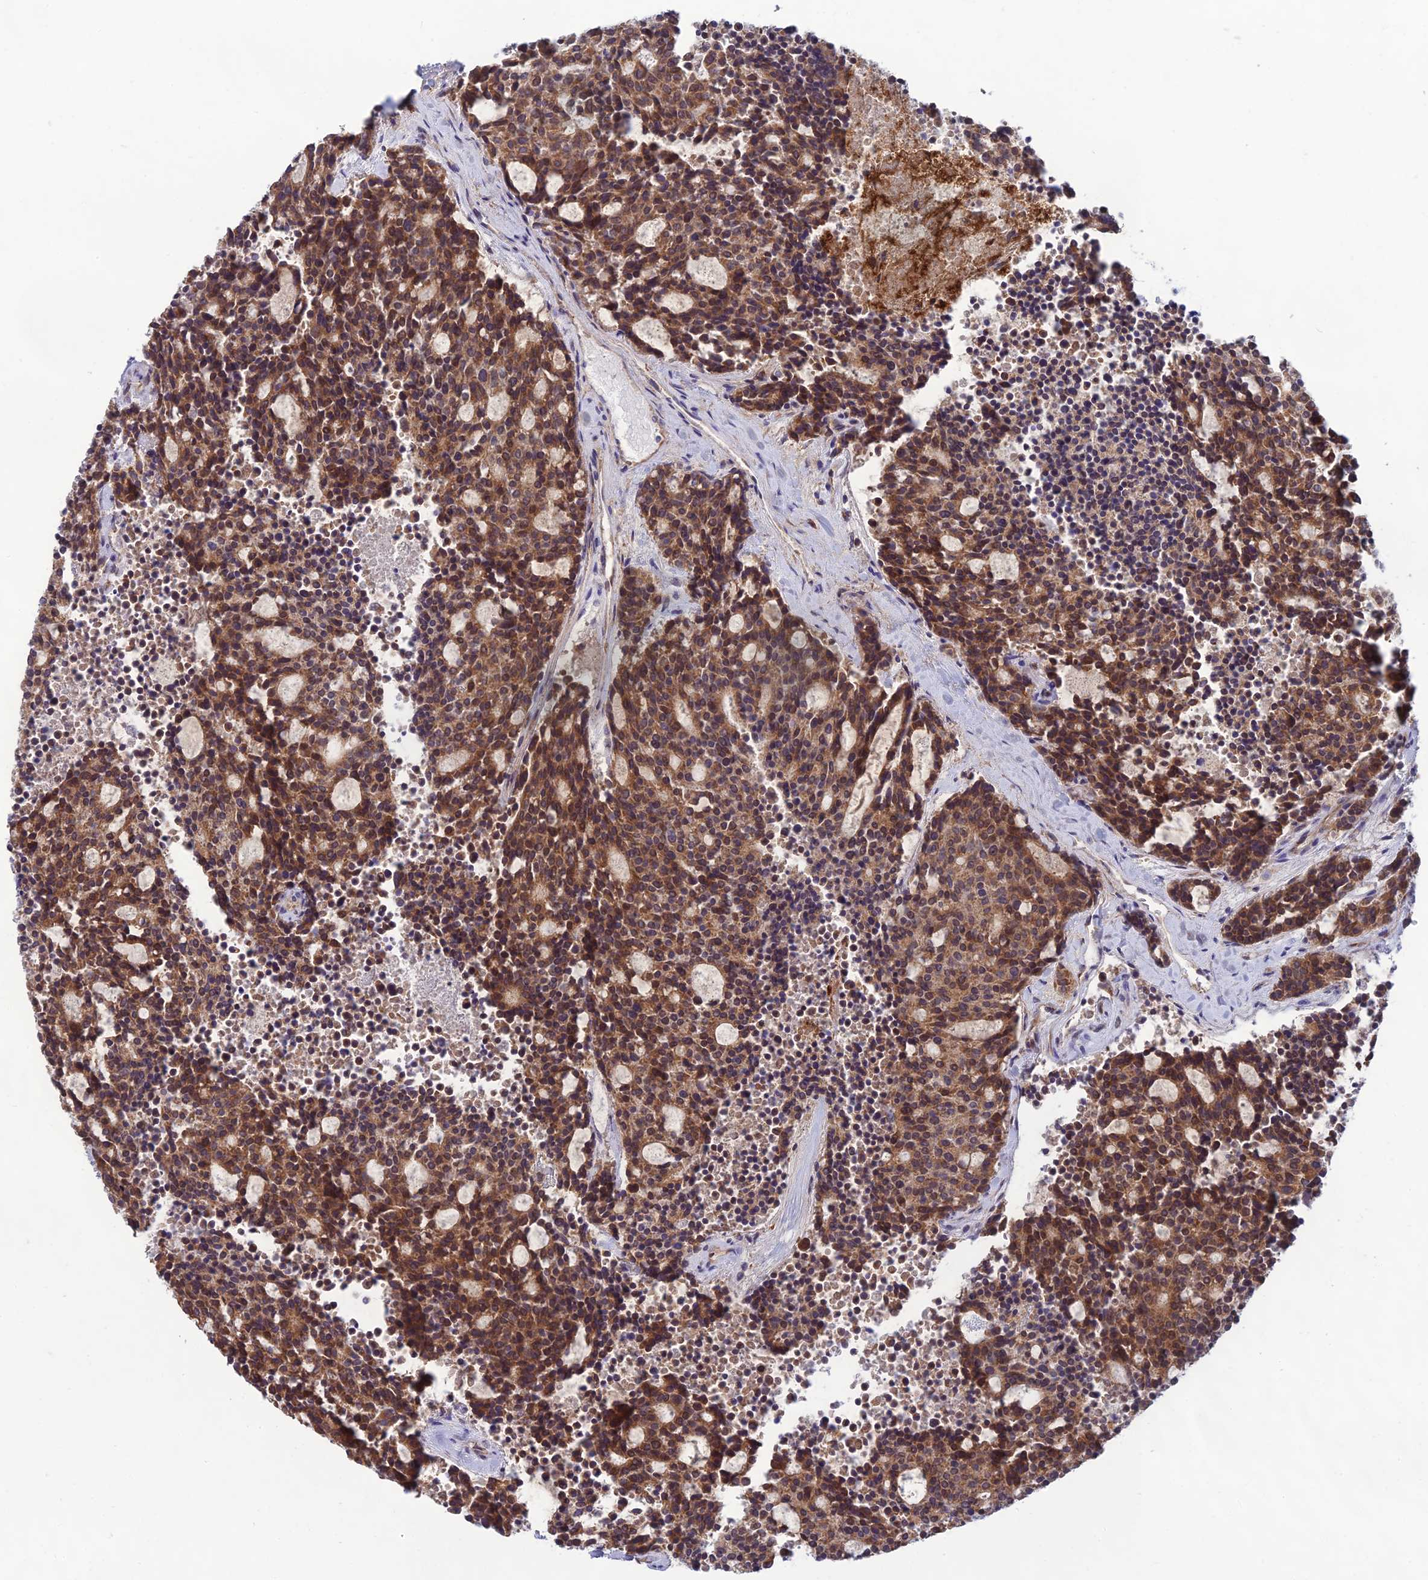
{"staining": {"intensity": "moderate", "quantity": ">75%", "location": "cytoplasmic/membranous"}, "tissue": "carcinoid", "cell_type": "Tumor cells", "image_type": "cancer", "snomed": [{"axis": "morphology", "description": "Carcinoid, malignant, NOS"}, {"axis": "topography", "description": "Pancreas"}], "caption": "An IHC image of tumor tissue is shown. Protein staining in brown shows moderate cytoplasmic/membranous positivity in malignant carcinoid within tumor cells.", "gene": "MRNIP", "patient": {"sex": "female", "age": 54}}